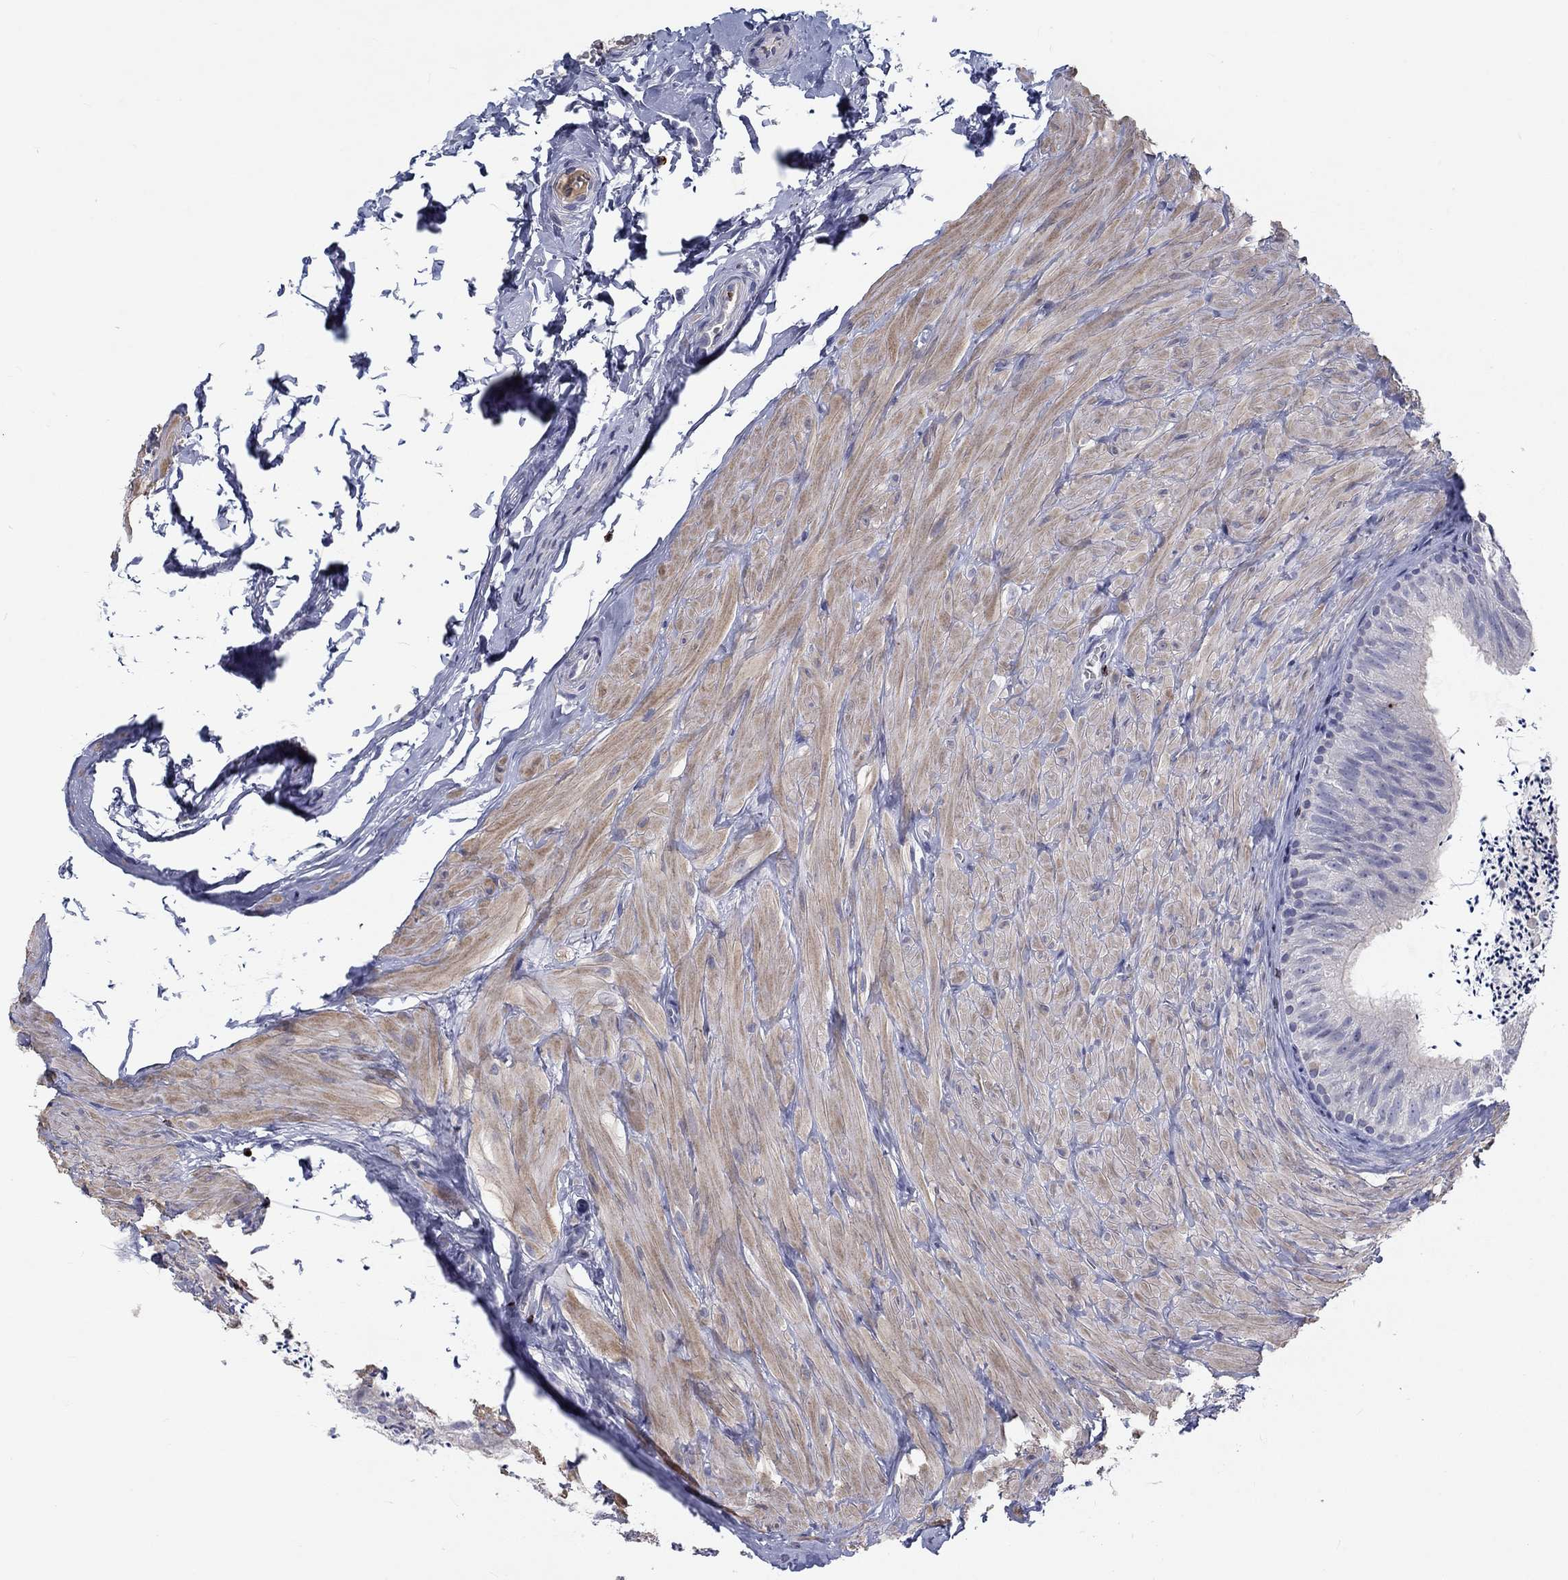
{"staining": {"intensity": "negative", "quantity": "none", "location": "none"}, "tissue": "epididymis", "cell_type": "Glandular cells", "image_type": "normal", "snomed": [{"axis": "morphology", "description": "Normal tissue, NOS"}, {"axis": "topography", "description": "Epididymis"}], "caption": "Normal epididymis was stained to show a protein in brown. There is no significant positivity in glandular cells.", "gene": "GZMA", "patient": {"sex": "male", "age": 32}}